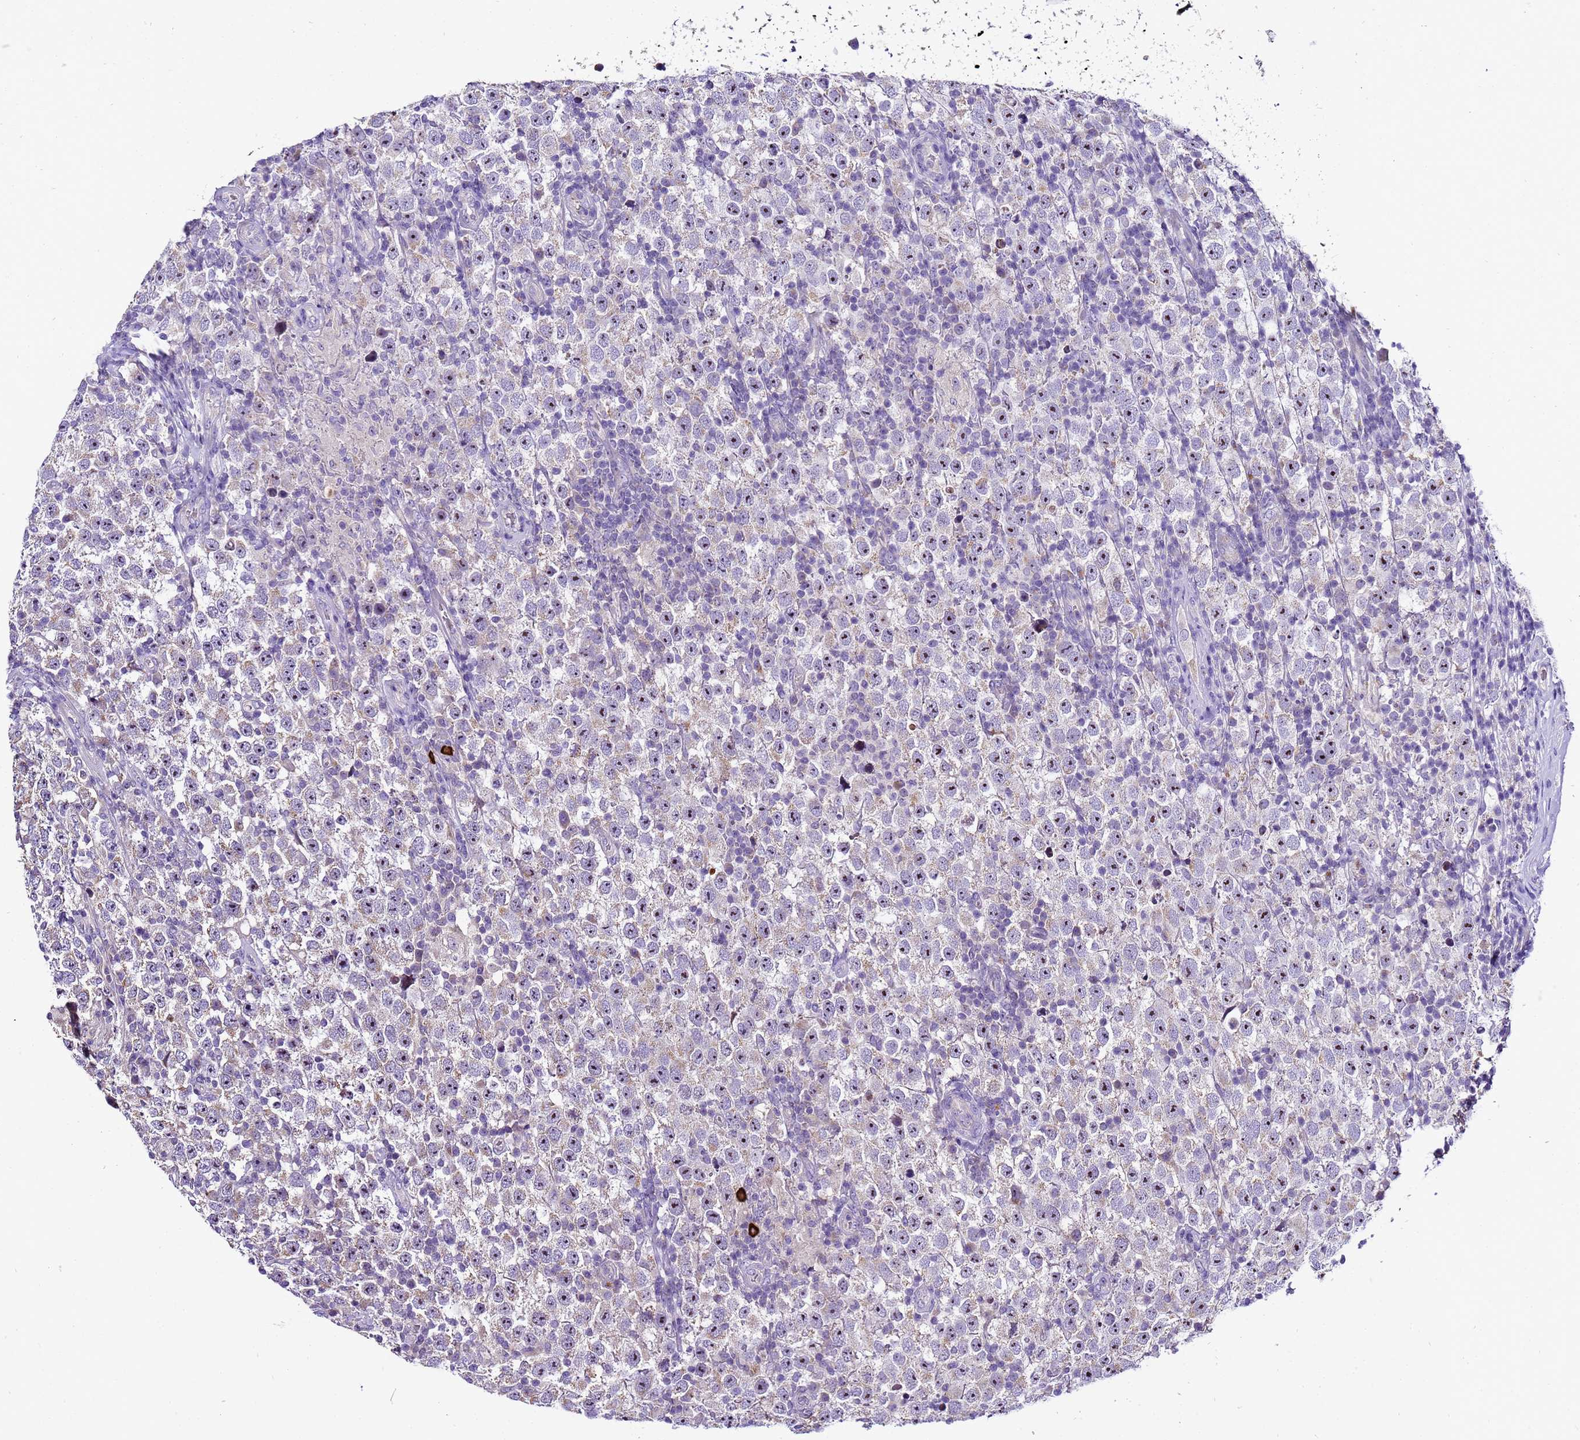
{"staining": {"intensity": "negative", "quantity": "none", "location": "none"}, "tissue": "testis cancer", "cell_type": "Tumor cells", "image_type": "cancer", "snomed": [{"axis": "morphology", "description": "Normal tissue, NOS"}, {"axis": "morphology", "description": "Urothelial carcinoma, High grade"}, {"axis": "morphology", "description": "Seminoma, NOS"}, {"axis": "morphology", "description": "Carcinoma, Embryonal, NOS"}, {"axis": "topography", "description": "Urinary bladder"}, {"axis": "topography", "description": "Testis"}], "caption": "Immunohistochemical staining of human high-grade urothelial carcinoma (testis) shows no significant expression in tumor cells.", "gene": "PIEZO2", "patient": {"sex": "male", "age": 41}}